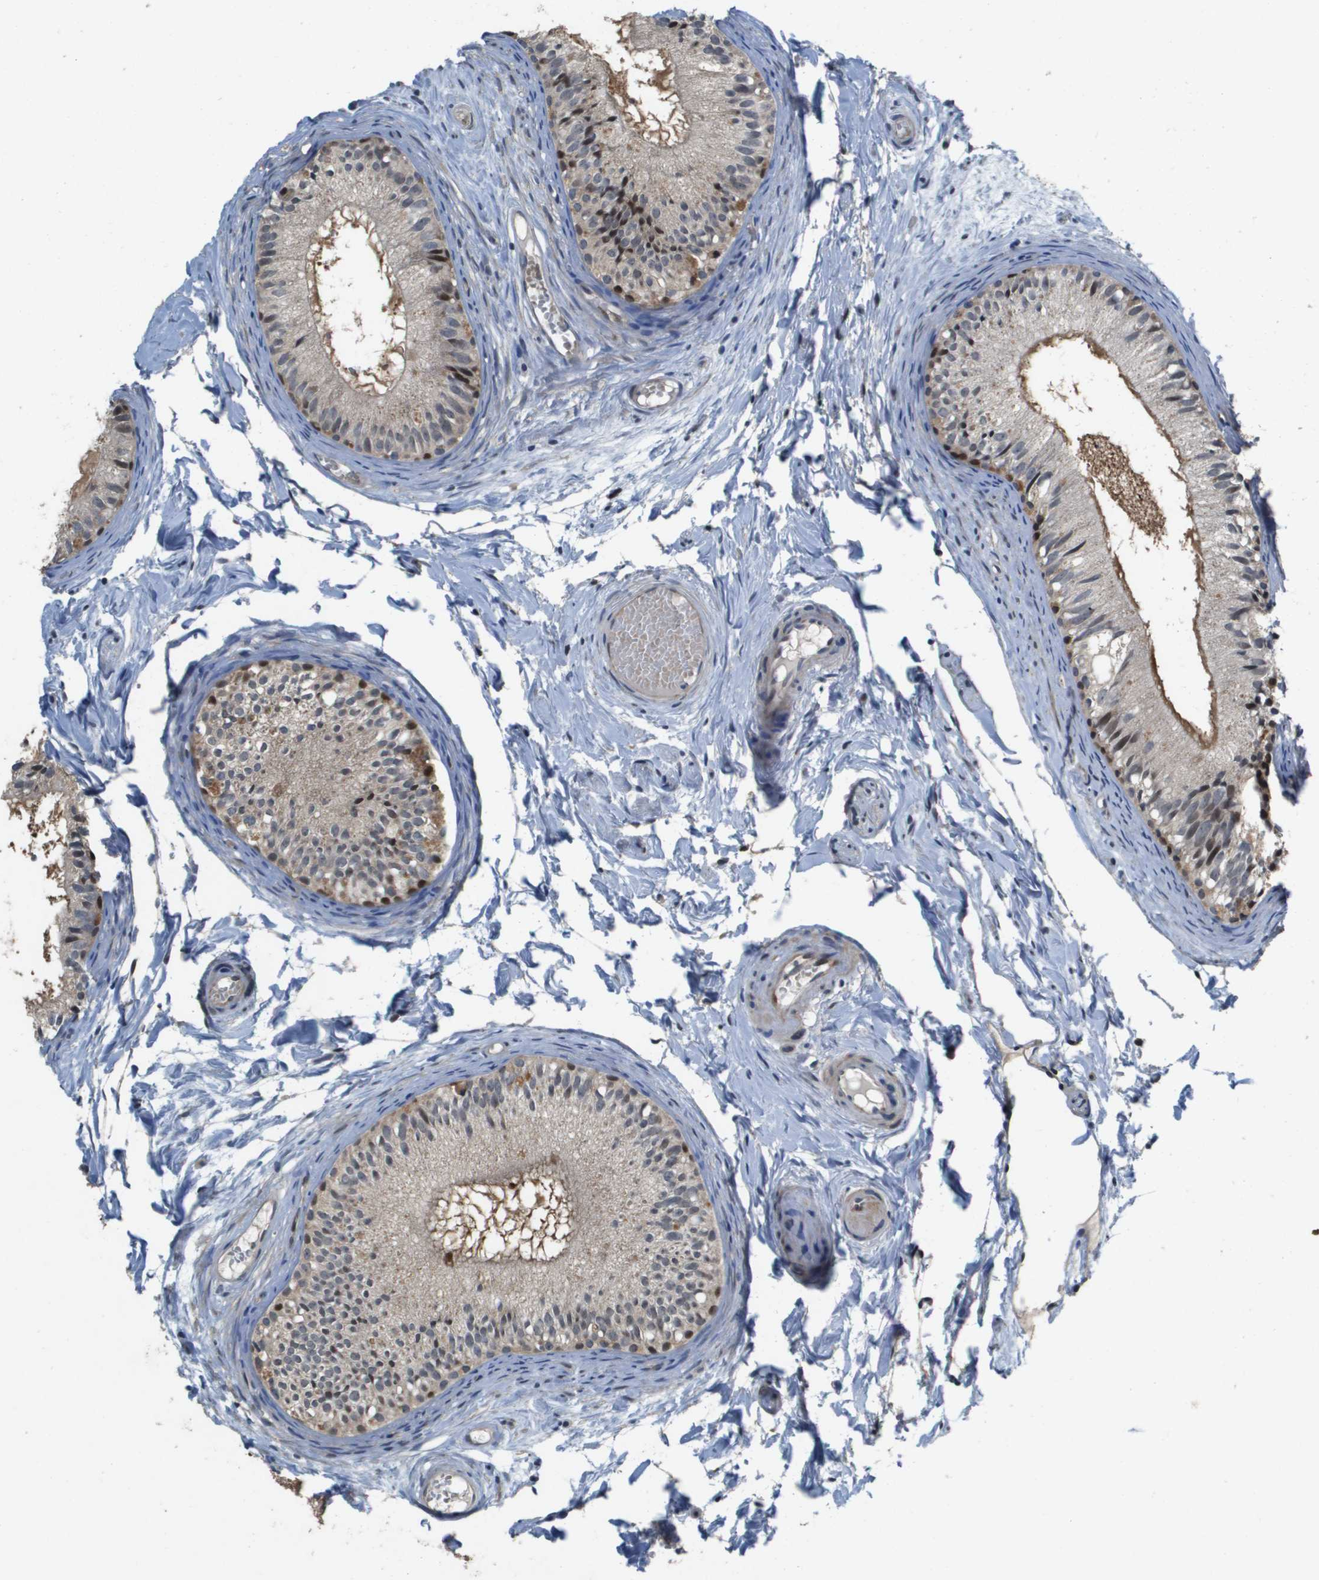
{"staining": {"intensity": "moderate", "quantity": ">75%", "location": "cytoplasmic/membranous,nuclear"}, "tissue": "epididymis", "cell_type": "Glandular cells", "image_type": "normal", "snomed": [{"axis": "morphology", "description": "Normal tissue, NOS"}, {"axis": "topography", "description": "Epididymis"}], "caption": "DAB (3,3'-diaminobenzidine) immunohistochemical staining of normal human epididymis displays moderate cytoplasmic/membranous,nuclear protein positivity in about >75% of glandular cells. (DAB IHC with brightfield microscopy, high magnification).", "gene": "SCN4B", "patient": {"sex": "male", "age": 46}}